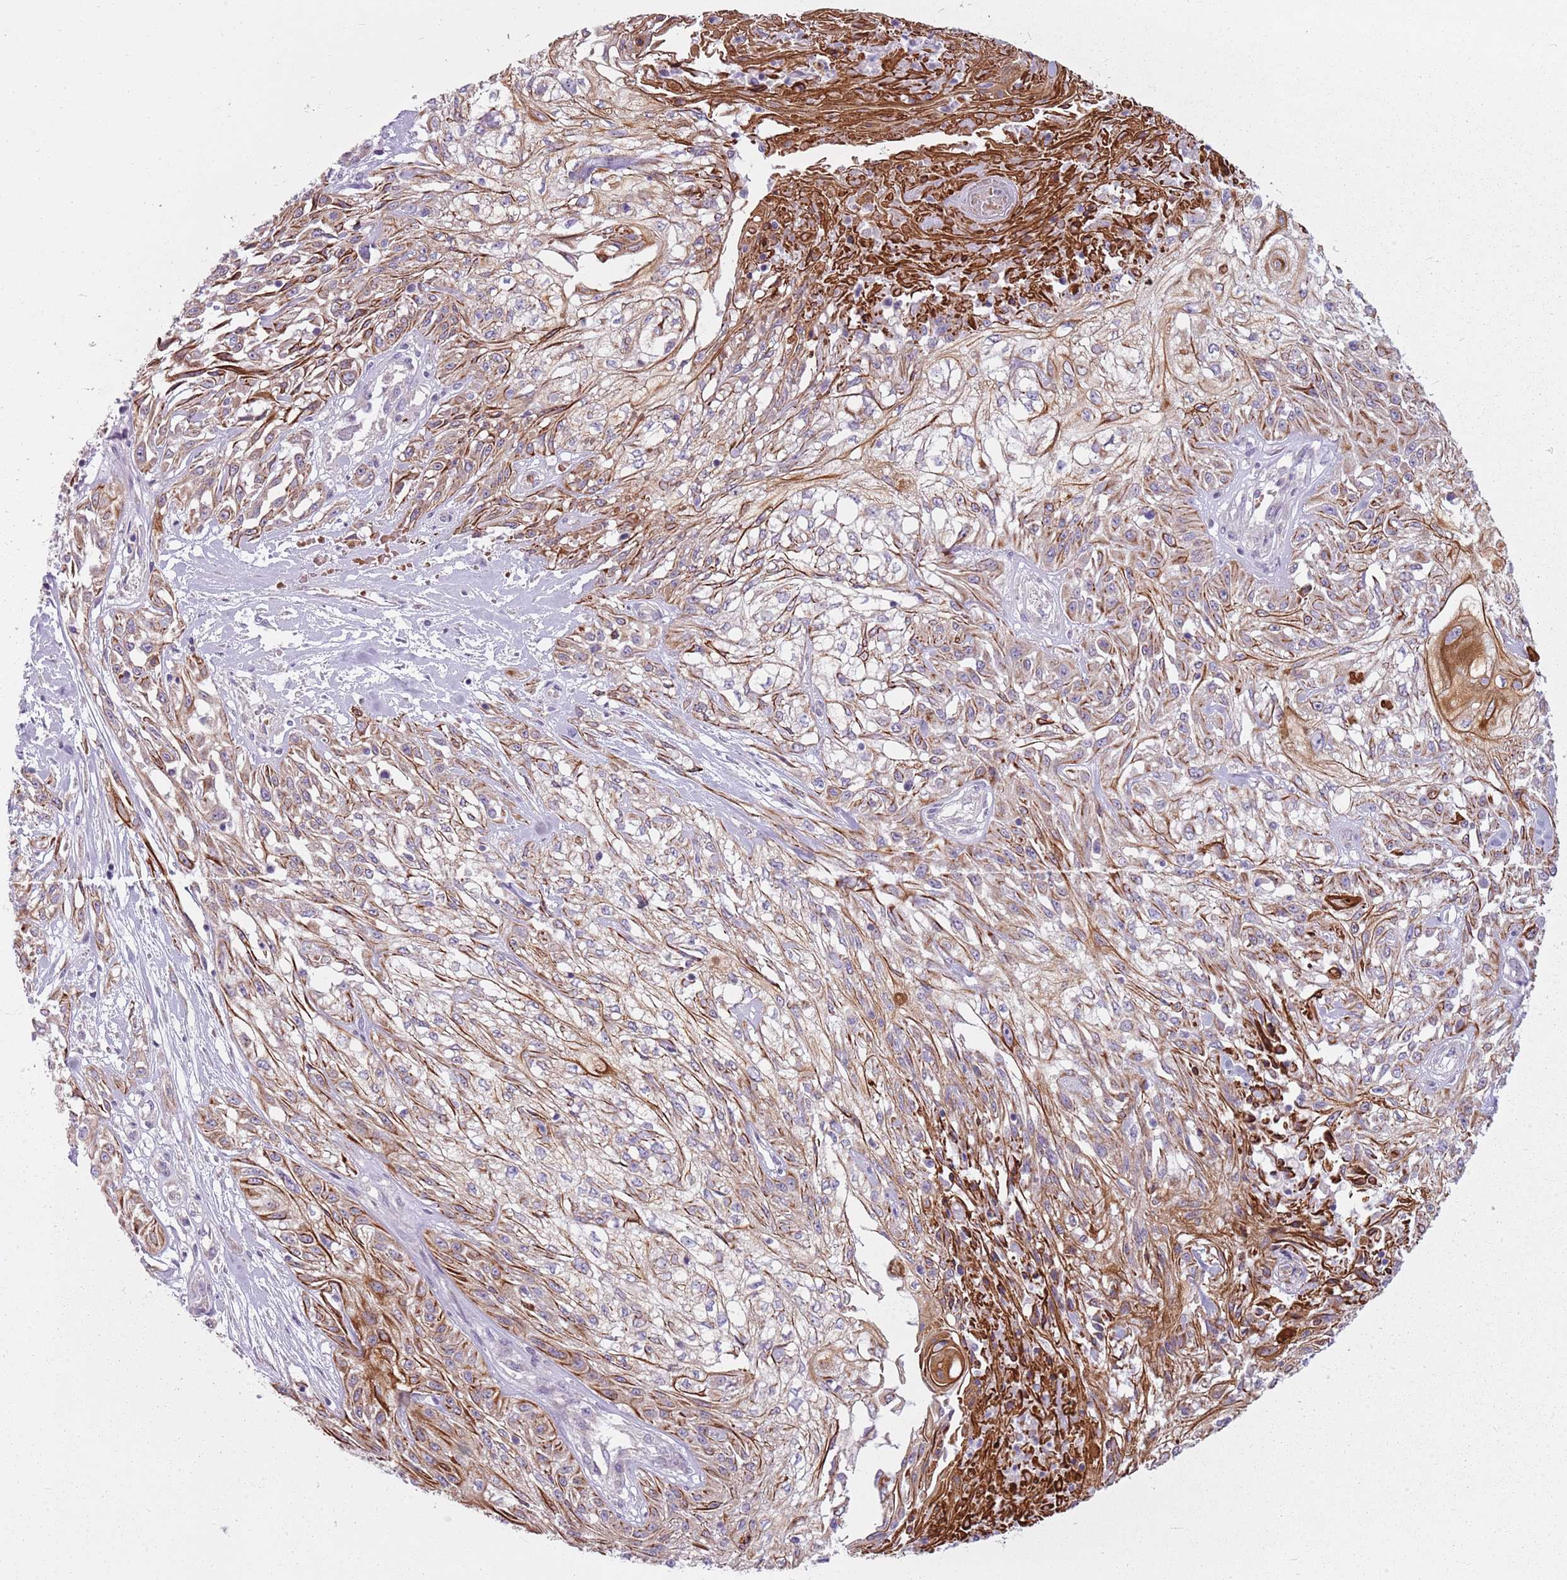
{"staining": {"intensity": "moderate", "quantity": "25%-75%", "location": "cytoplasmic/membranous"}, "tissue": "skin cancer", "cell_type": "Tumor cells", "image_type": "cancer", "snomed": [{"axis": "morphology", "description": "Squamous cell carcinoma, NOS"}, {"axis": "morphology", "description": "Squamous cell carcinoma, metastatic, NOS"}, {"axis": "topography", "description": "Skin"}, {"axis": "topography", "description": "Lymph node"}], "caption": "Brown immunohistochemical staining in skin cancer (metastatic squamous cell carcinoma) displays moderate cytoplasmic/membranous staining in approximately 25%-75% of tumor cells.", "gene": "HSPA14", "patient": {"sex": "male", "age": 75}}